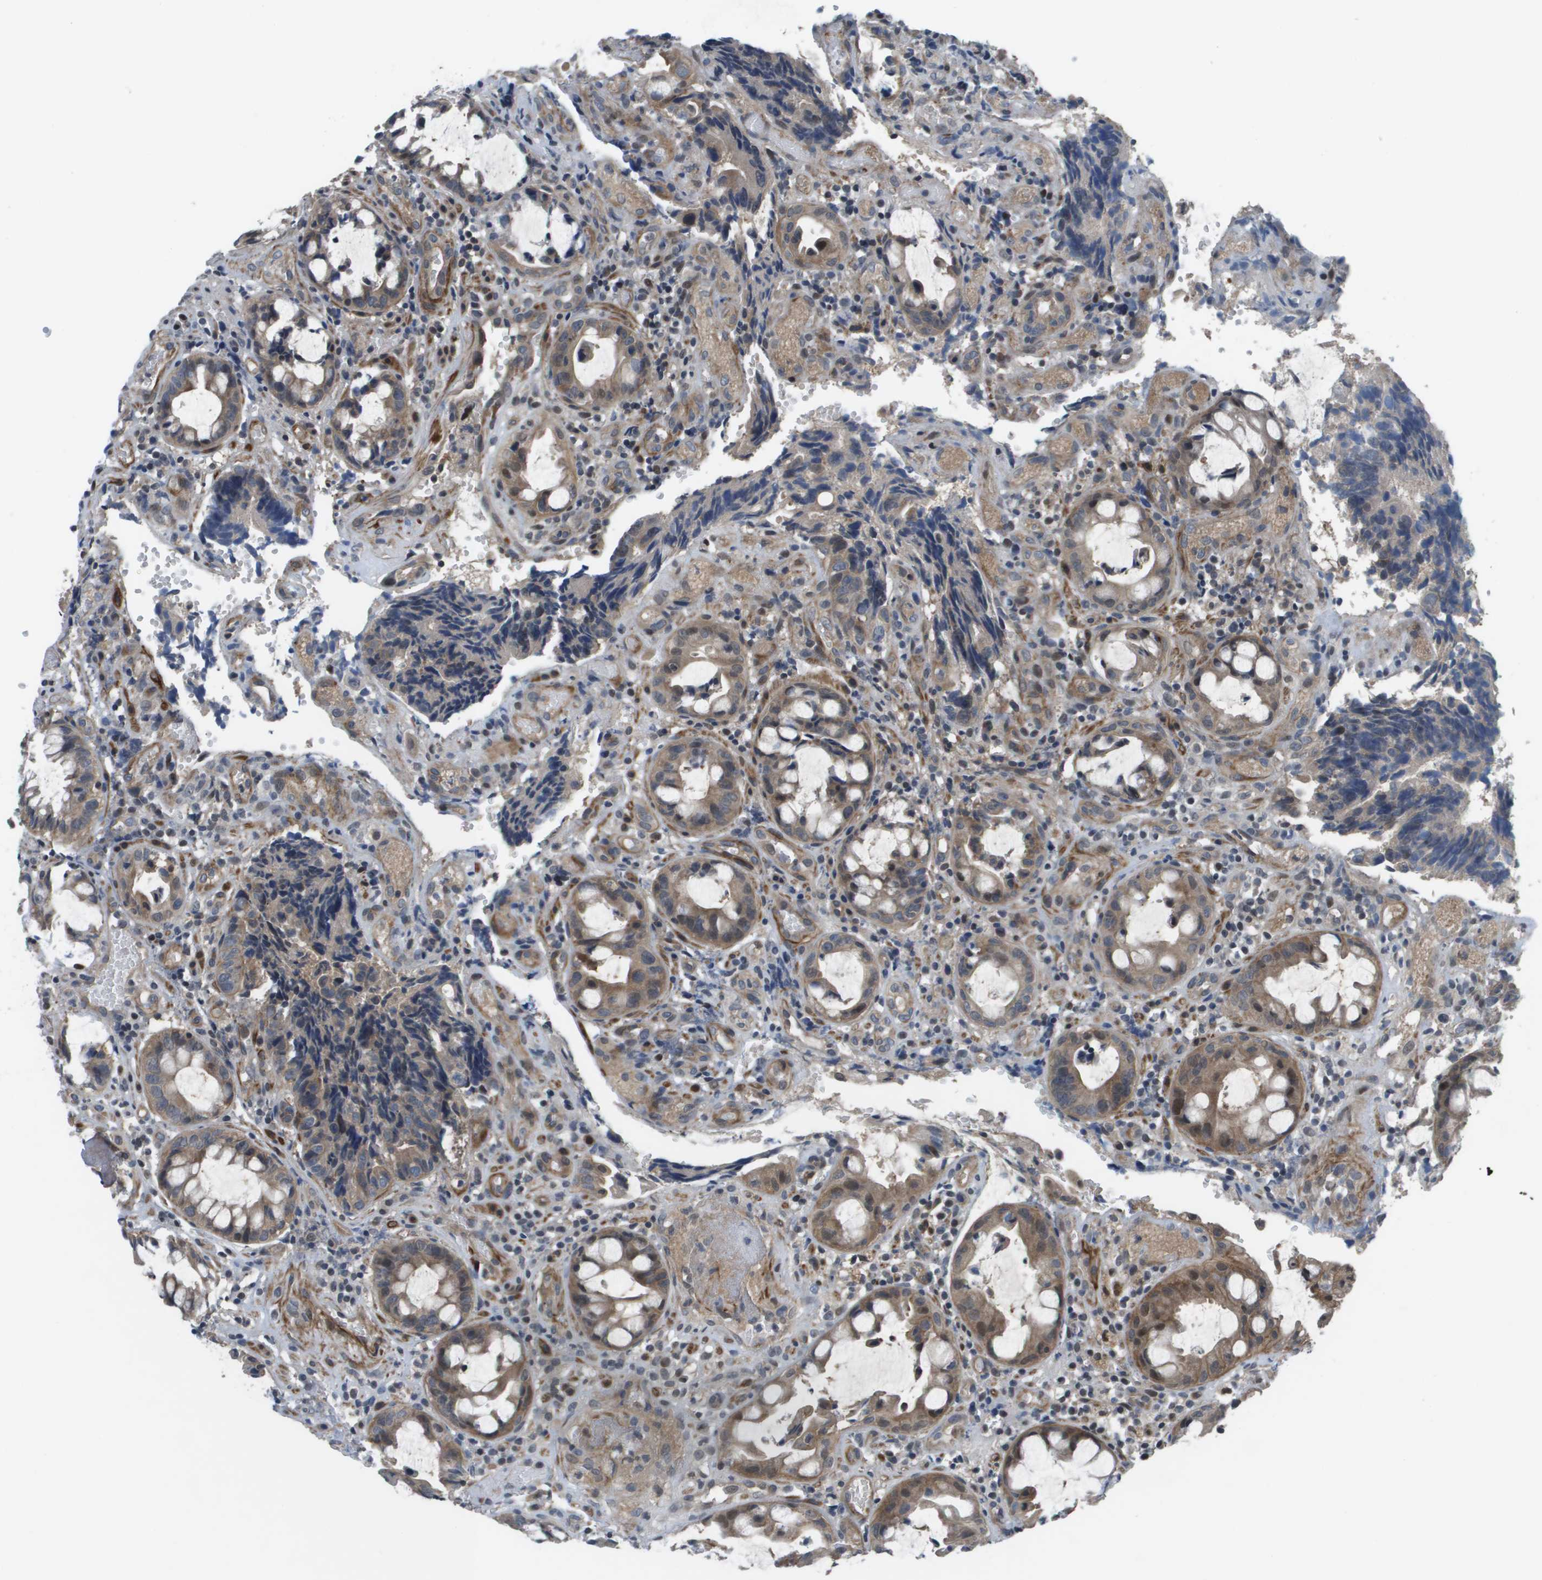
{"staining": {"intensity": "moderate", "quantity": ">75%", "location": "cytoplasmic/membranous,nuclear"}, "tissue": "colorectal cancer", "cell_type": "Tumor cells", "image_type": "cancer", "snomed": [{"axis": "morphology", "description": "Adenocarcinoma, NOS"}, {"axis": "topography", "description": "Colon"}], "caption": "Immunohistochemistry (DAB) staining of human colorectal cancer reveals moderate cytoplasmic/membranous and nuclear protein positivity in about >75% of tumor cells.", "gene": "ENPP5", "patient": {"sex": "female", "age": 57}}